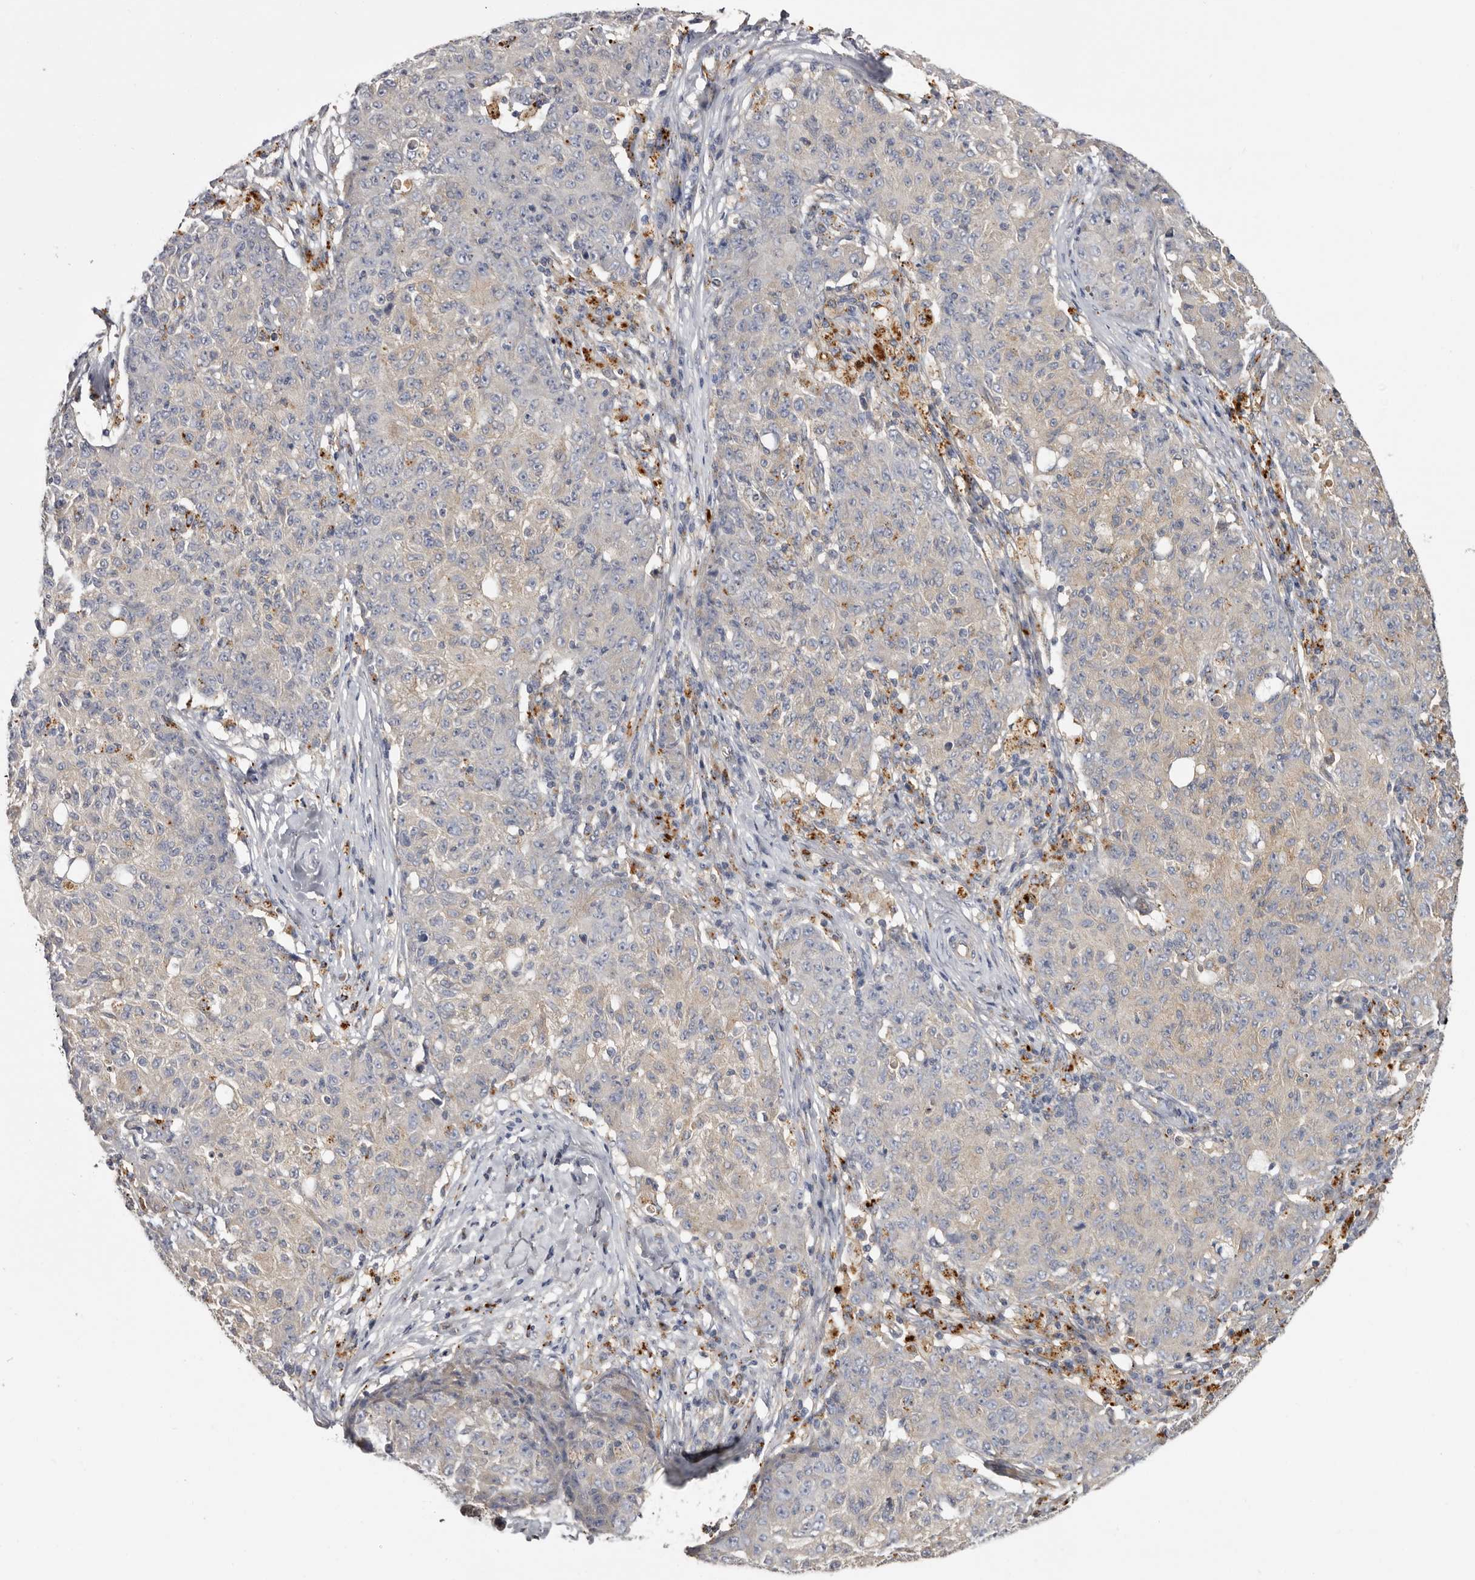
{"staining": {"intensity": "negative", "quantity": "none", "location": "none"}, "tissue": "ovarian cancer", "cell_type": "Tumor cells", "image_type": "cancer", "snomed": [{"axis": "morphology", "description": "Carcinoma, endometroid"}, {"axis": "topography", "description": "Ovary"}], "caption": "Endometroid carcinoma (ovarian) was stained to show a protein in brown. There is no significant positivity in tumor cells.", "gene": "INKA2", "patient": {"sex": "female", "age": 42}}